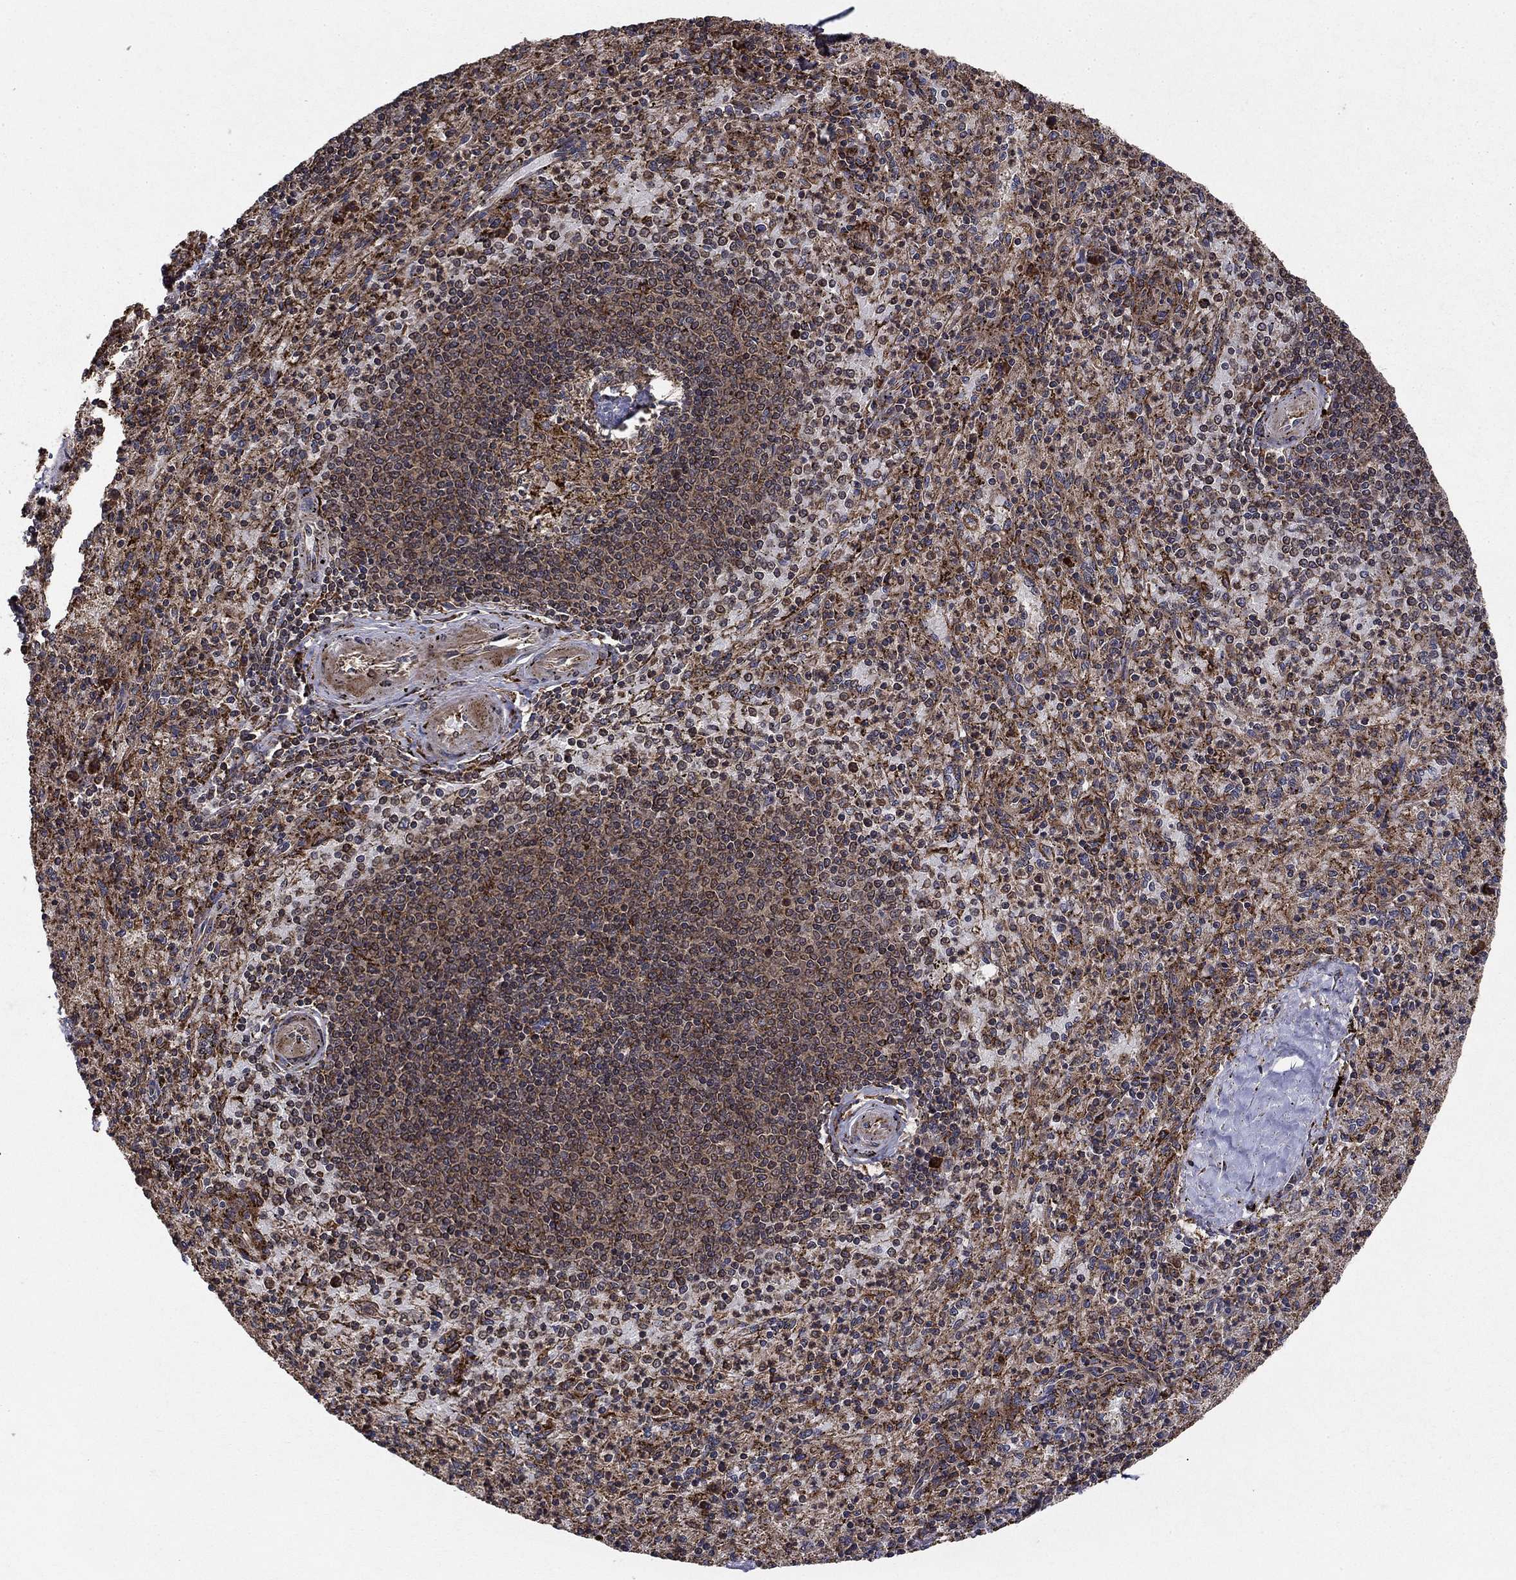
{"staining": {"intensity": "moderate", "quantity": "25%-75%", "location": "cytoplasmic/membranous"}, "tissue": "spleen", "cell_type": "Cells in red pulp", "image_type": "normal", "snomed": [{"axis": "morphology", "description": "Normal tissue, NOS"}, {"axis": "topography", "description": "Spleen"}], "caption": "Immunohistochemistry of unremarkable human spleen demonstrates medium levels of moderate cytoplasmic/membranous expression in about 25%-75% of cells in red pulp. Immunohistochemistry stains the protein in brown and the nuclei are stained blue.", "gene": "BABAM2", "patient": {"sex": "male", "age": 60}}